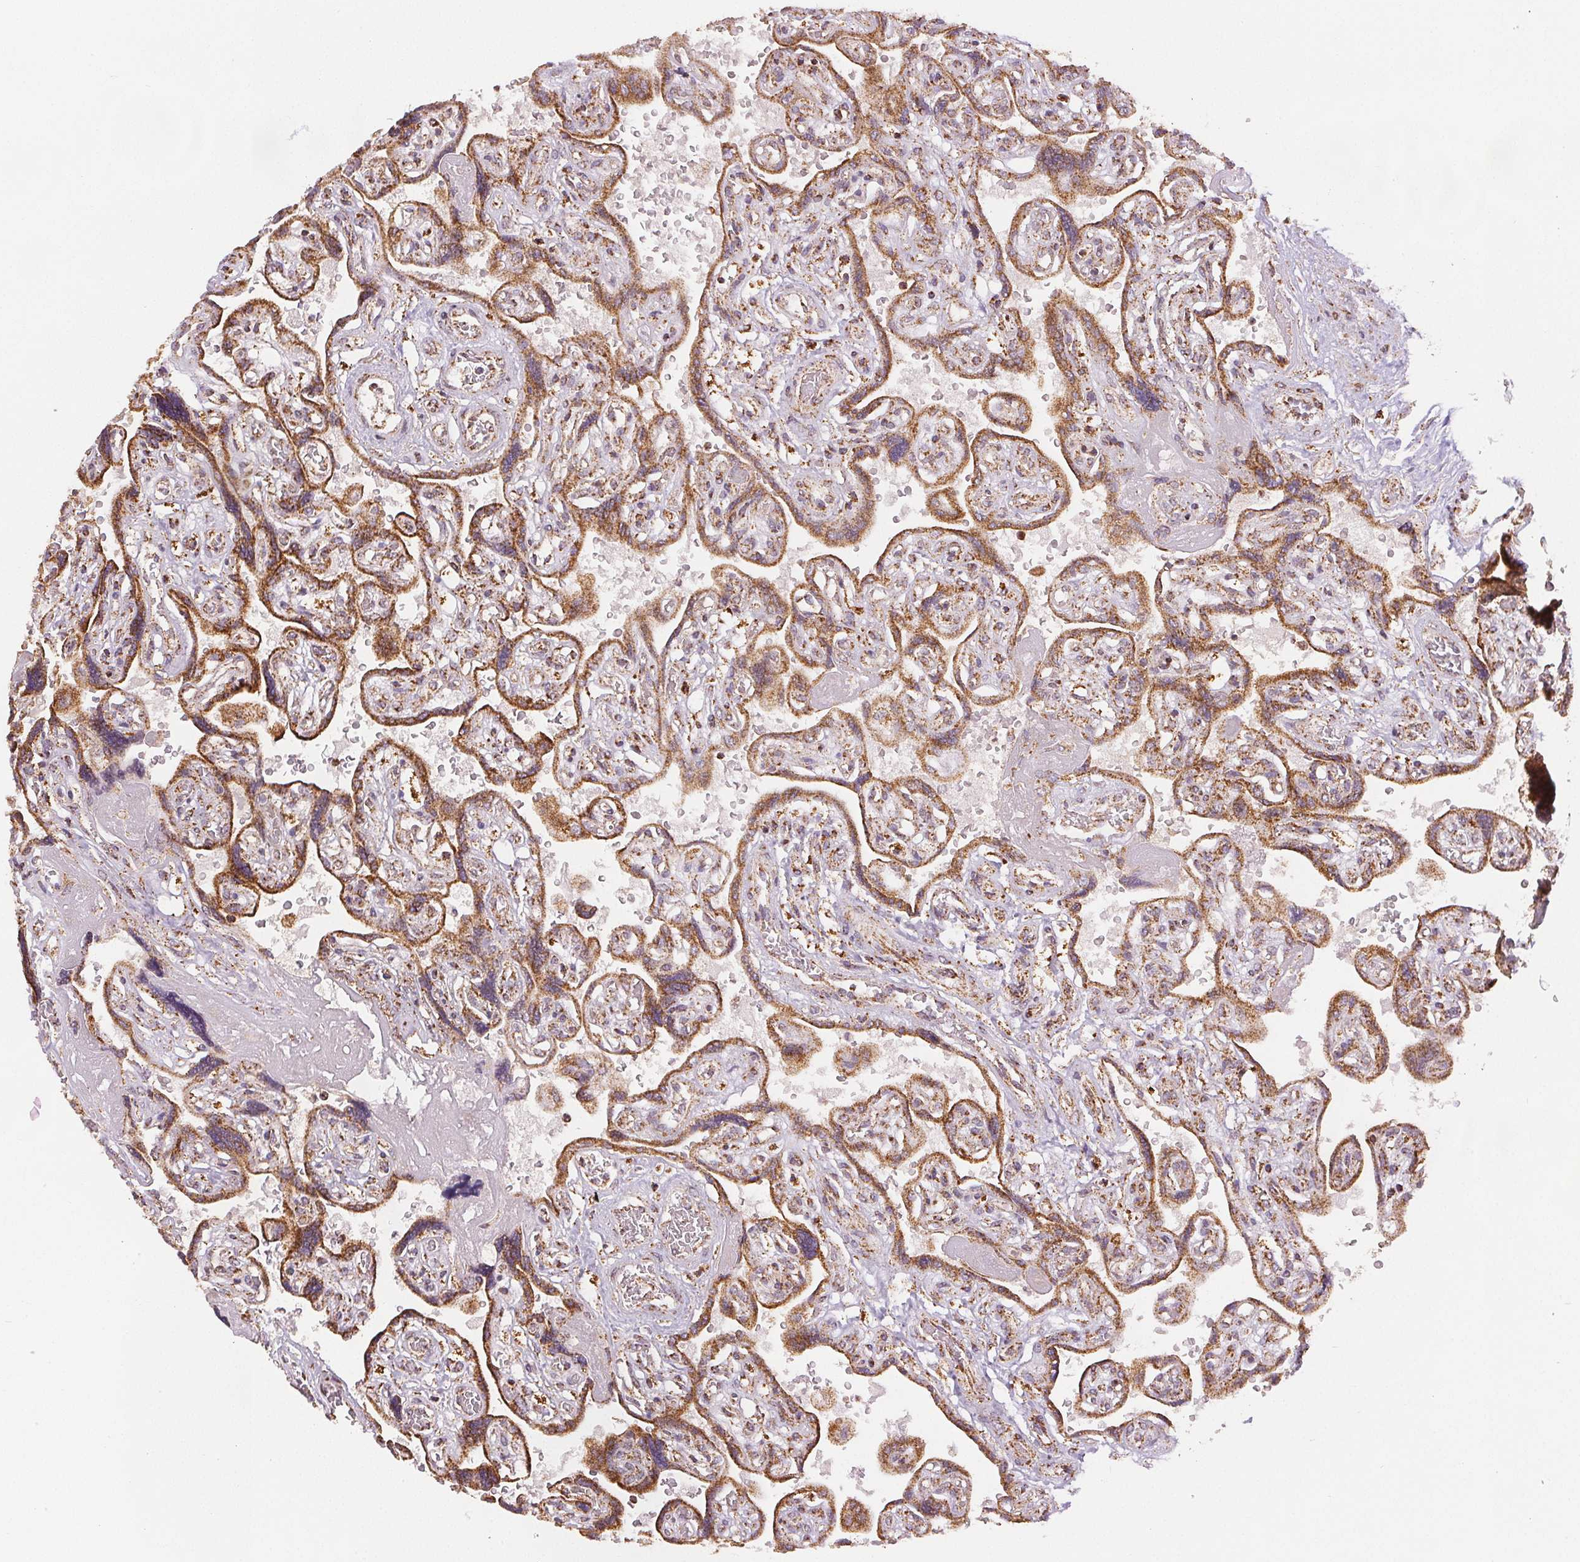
{"staining": {"intensity": "moderate", "quantity": ">75%", "location": "cytoplasmic/membranous"}, "tissue": "placenta", "cell_type": "Decidual cells", "image_type": "normal", "snomed": [{"axis": "morphology", "description": "Normal tissue, NOS"}, {"axis": "topography", "description": "Placenta"}], "caption": "This image demonstrates immunohistochemistry (IHC) staining of benign human placenta, with medium moderate cytoplasmic/membranous positivity in approximately >75% of decidual cells.", "gene": "SDHB", "patient": {"sex": "female", "age": 32}}